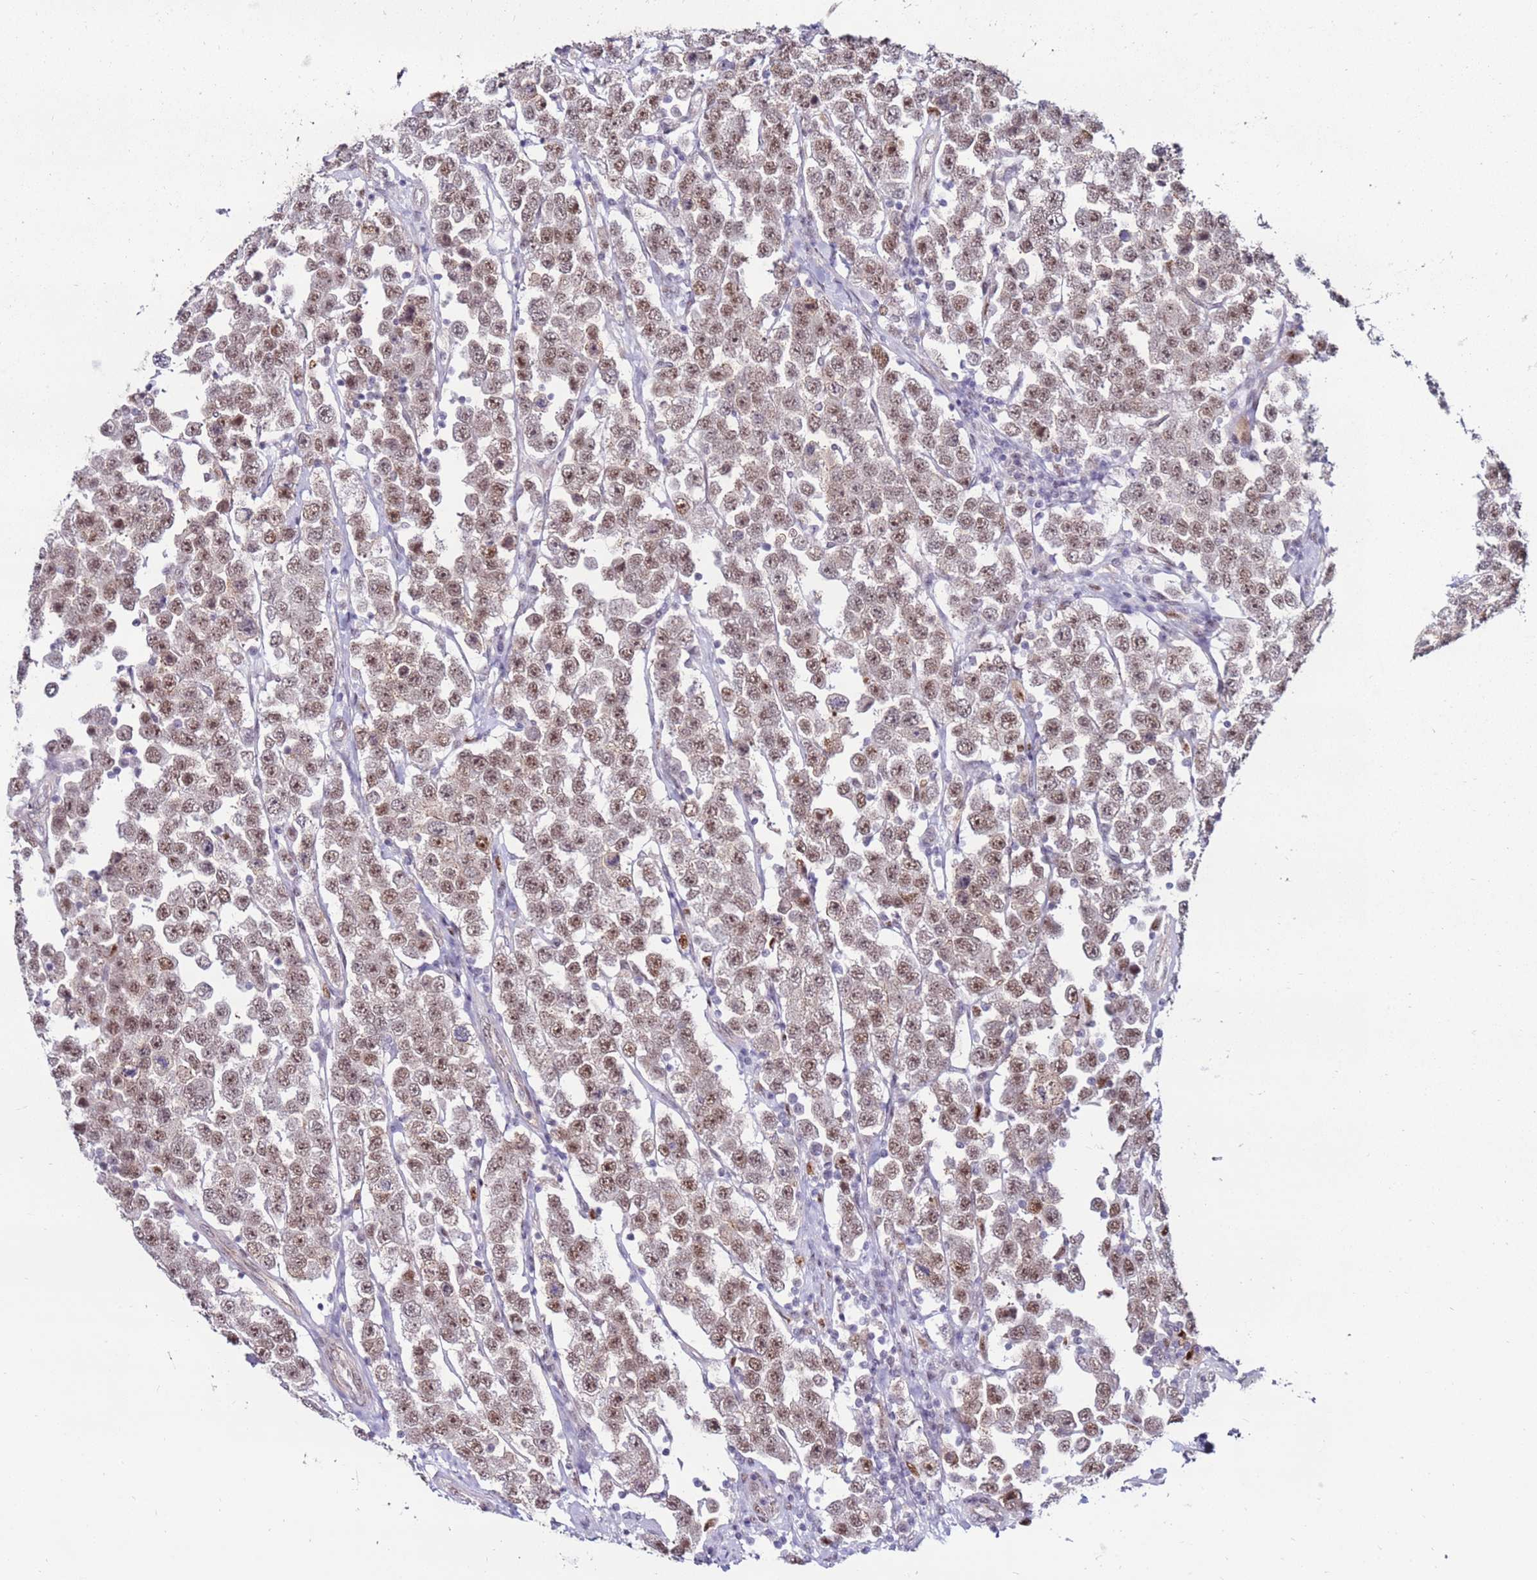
{"staining": {"intensity": "weak", "quantity": ">75%", "location": "cytoplasmic/membranous,nuclear"}, "tissue": "testis cancer", "cell_type": "Tumor cells", "image_type": "cancer", "snomed": [{"axis": "morphology", "description": "Seminoma, NOS"}, {"axis": "topography", "description": "Testis"}], "caption": "Weak cytoplasmic/membranous and nuclear protein expression is appreciated in approximately >75% of tumor cells in testis cancer (seminoma).", "gene": "KPNA4", "patient": {"sex": "male", "age": 28}}